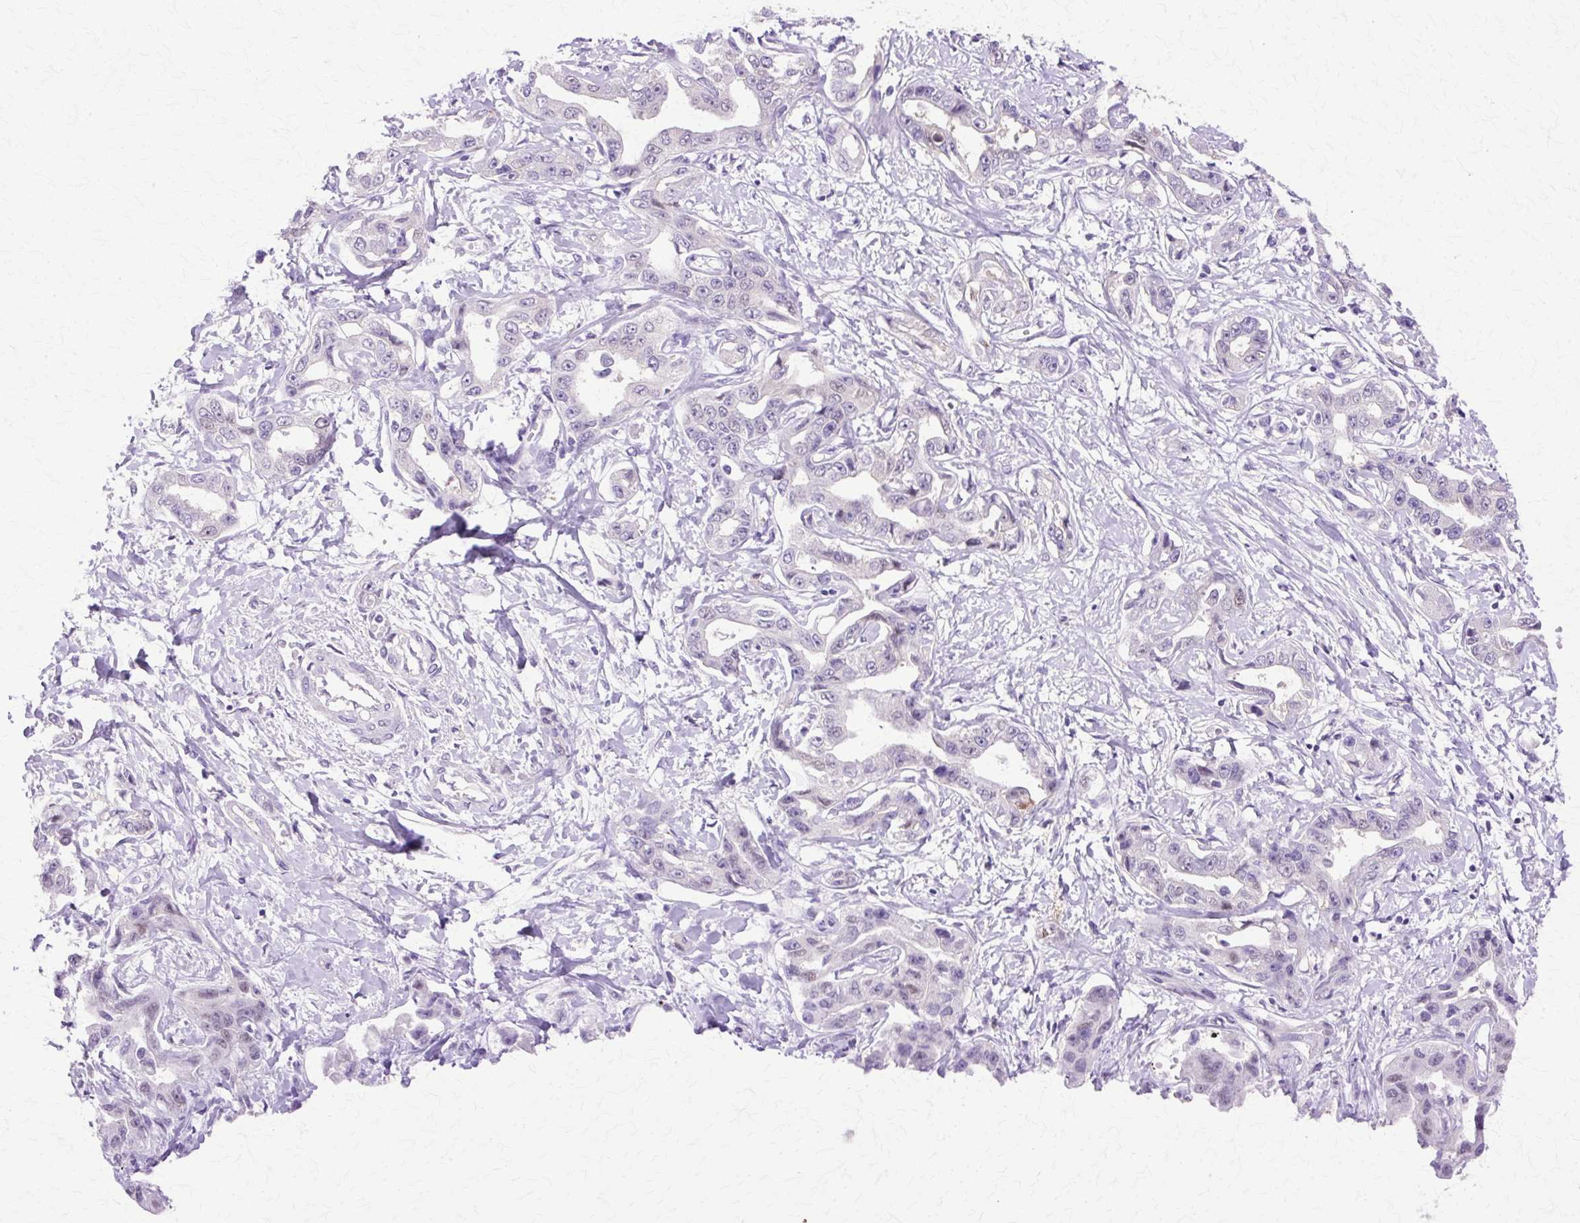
{"staining": {"intensity": "negative", "quantity": "none", "location": "none"}, "tissue": "liver cancer", "cell_type": "Tumor cells", "image_type": "cancer", "snomed": [{"axis": "morphology", "description": "Cholangiocarcinoma"}, {"axis": "topography", "description": "Liver"}], "caption": "Cholangiocarcinoma (liver) was stained to show a protein in brown. There is no significant expression in tumor cells.", "gene": "HSPA8", "patient": {"sex": "male", "age": 59}}